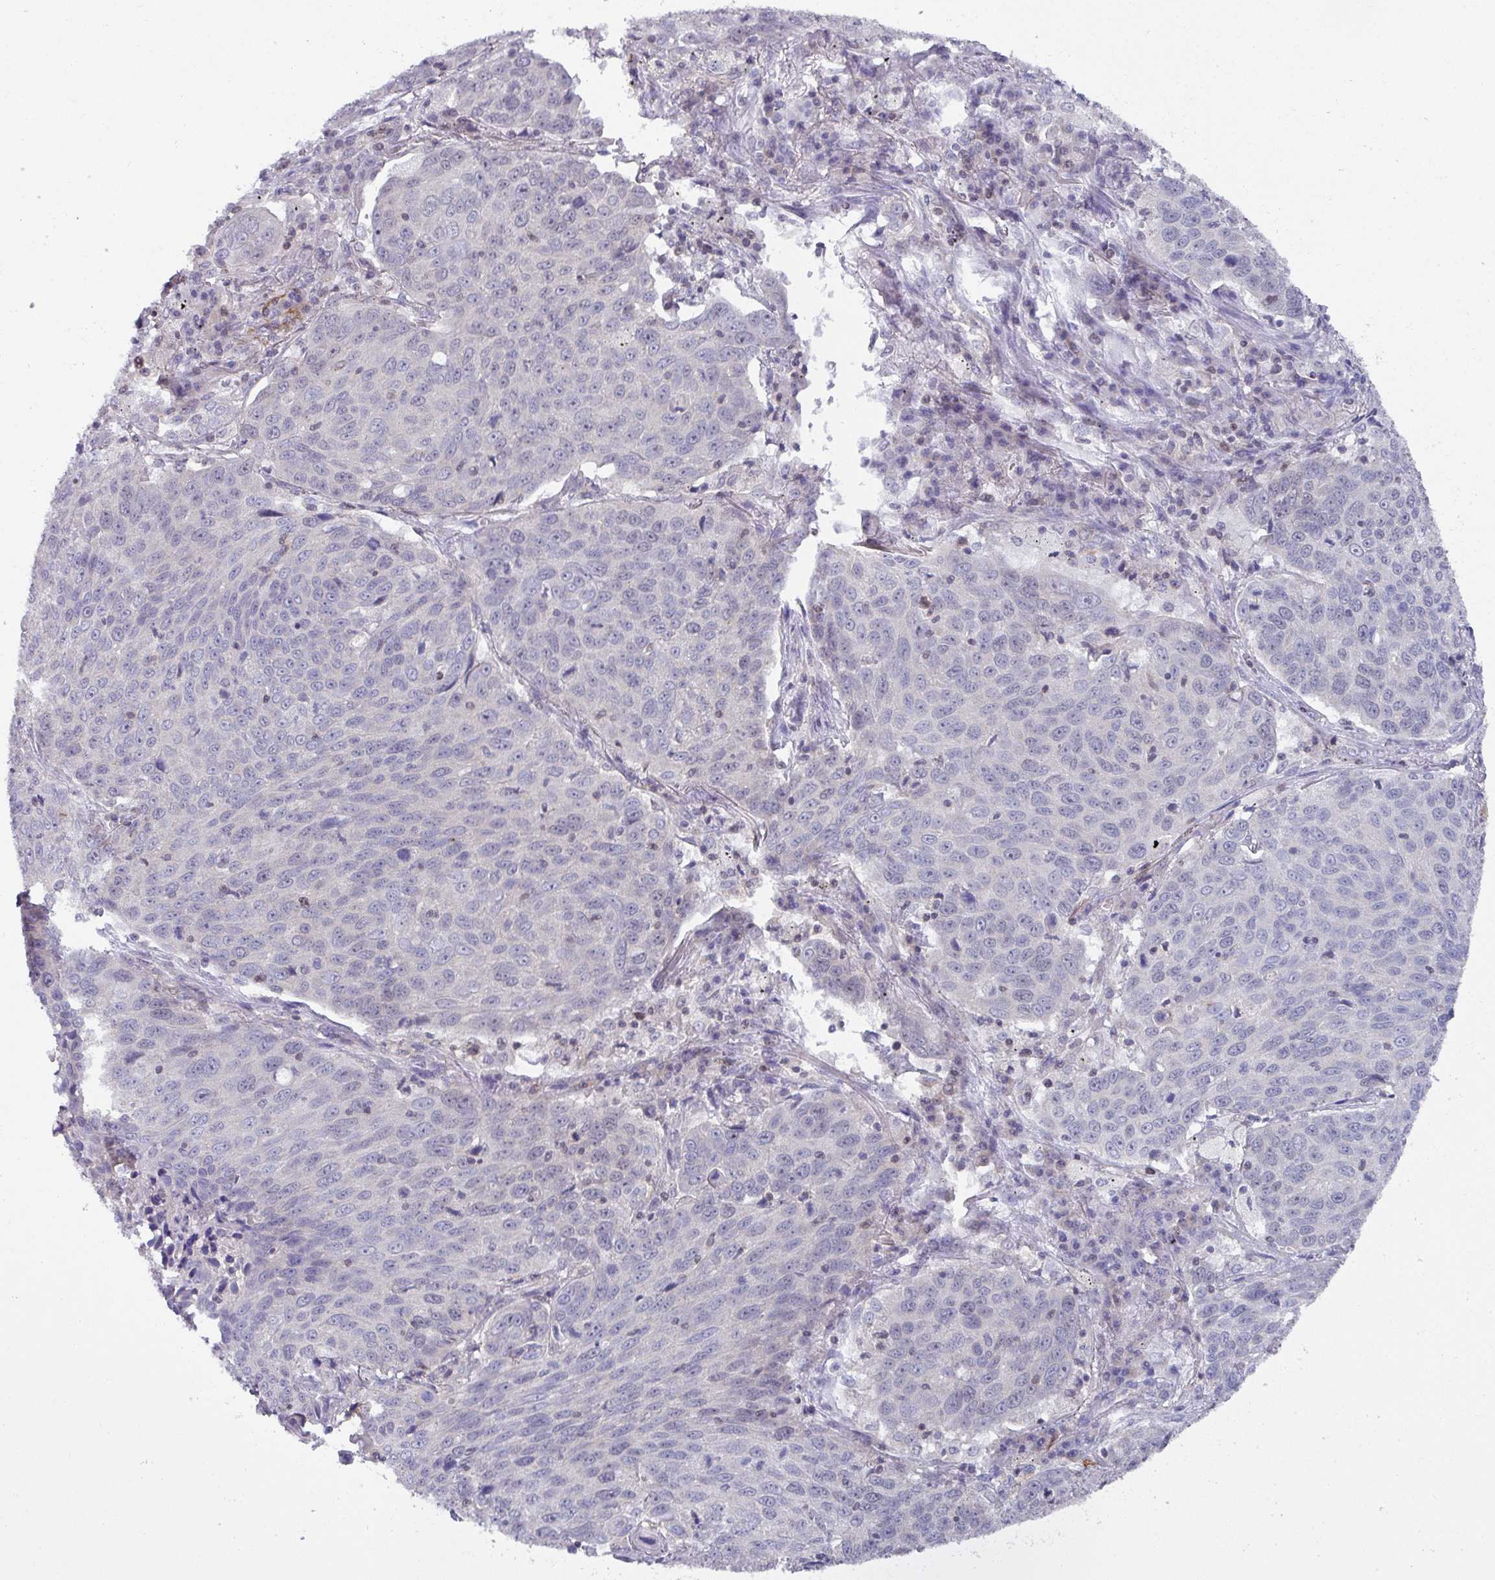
{"staining": {"intensity": "negative", "quantity": "none", "location": "none"}, "tissue": "lung cancer", "cell_type": "Tumor cells", "image_type": "cancer", "snomed": [{"axis": "morphology", "description": "Squamous cell carcinoma, NOS"}, {"axis": "topography", "description": "Lung"}], "caption": "Lung squamous cell carcinoma was stained to show a protein in brown. There is no significant expression in tumor cells.", "gene": "DCAF12L2", "patient": {"sex": "male", "age": 78}}